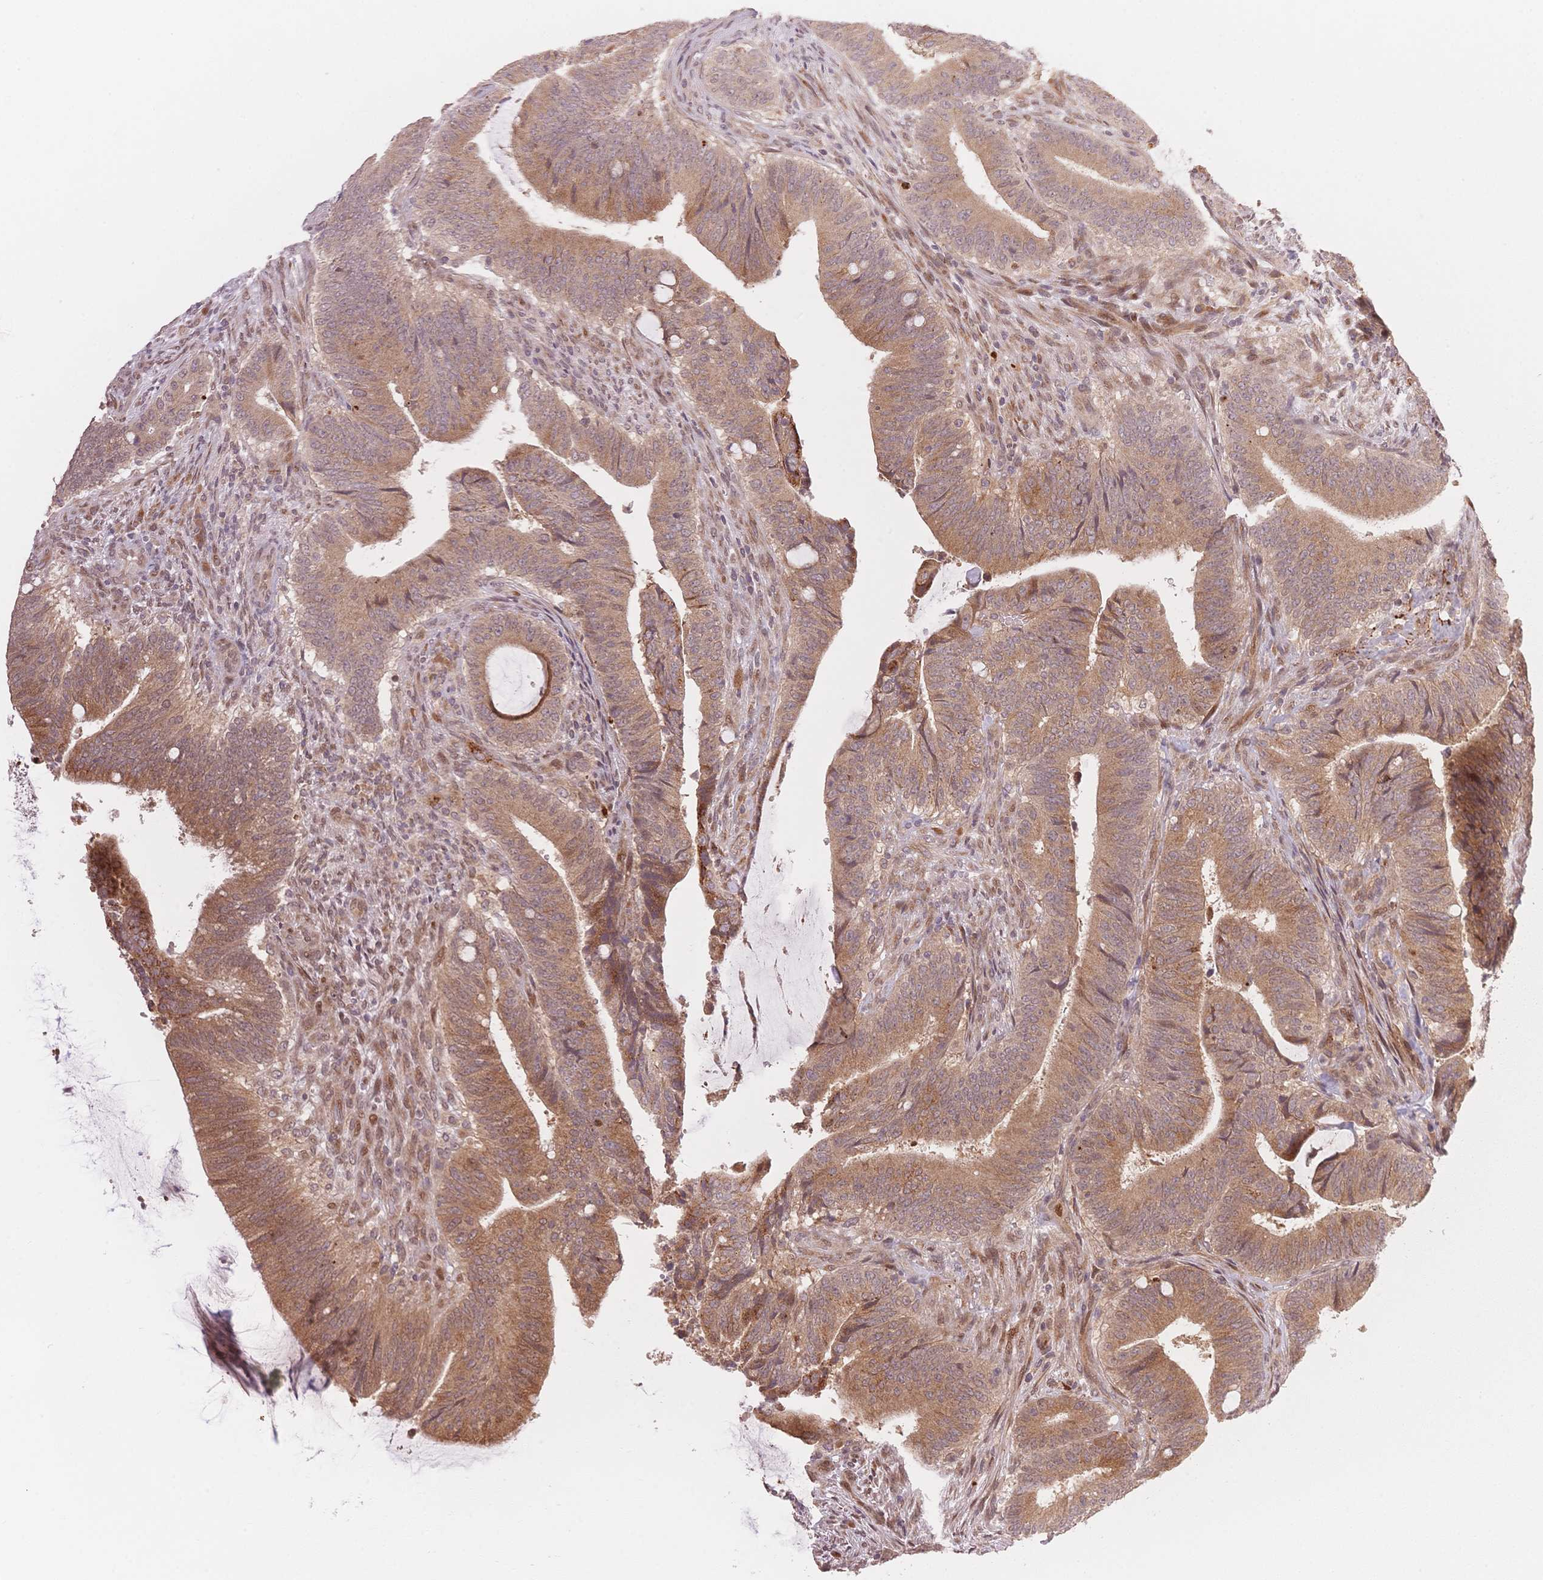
{"staining": {"intensity": "moderate", "quantity": ">75%", "location": "cytoplasmic/membranous"}, "tissue": "colorectal cancer", "cell_type": "Tumor cells", "image_type": "cancer", "snomed": [{"axis": "morphology", "description": "Adenocarcinoma, NOS"}, {"axis": "topography", "description": "Colon"}], "caption": "Human colorectal cancer stained with a brown dye displays moderate cytoplasmic/membranous positive positivity in about >75% of tumor cells.", "gene": "STK39", "patient": {"sex": "female", "age": 43}}